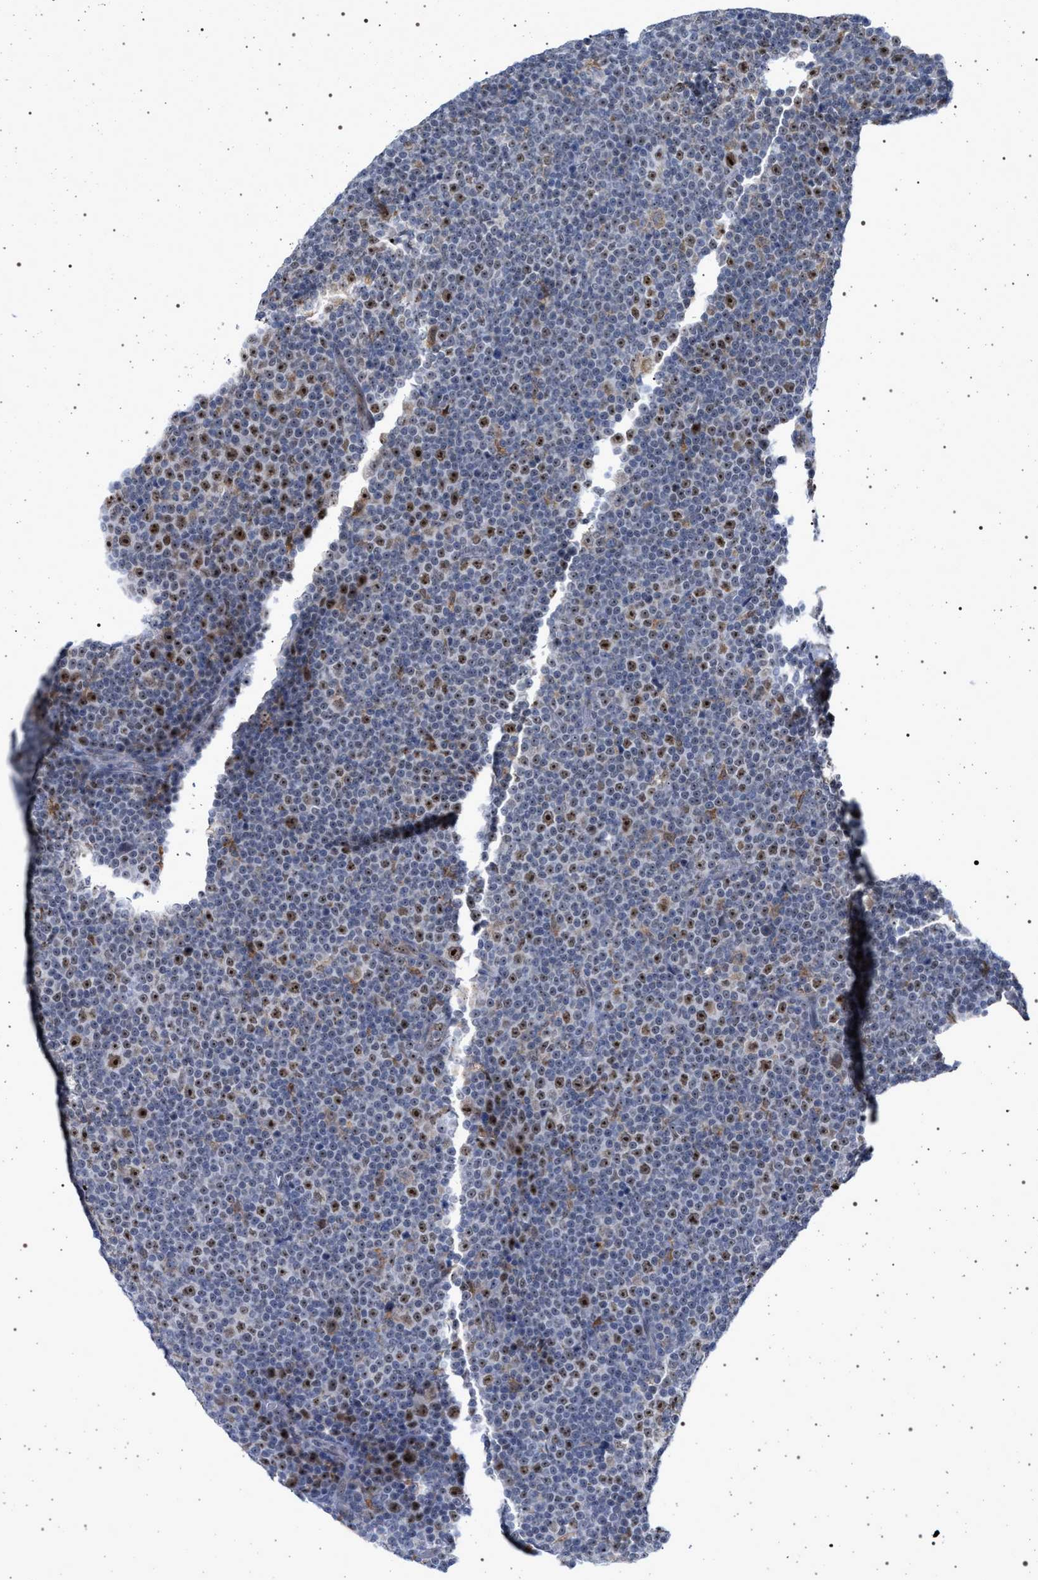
{"staining": {"intensity": "strong", "quantity": ">75%", "location": "nuclear"}, "tissue": "lymphoma", "cell_type": "Tumor cells", "image_type": "cancer", "snomed": [{"axis": "morphology", "description": "Malignant lymphoma, non-Hodgkin's type, Low grade"}, {"axis": "topography", "description": "Lymph node"}], "caption": "This is a histology image of immunohistochemistry staining of lymphoma, which shows strong positivity in the nuclear of tumor cells.", "gene": "ELAC2", "patient": {"sex": "female", "age": 67}}